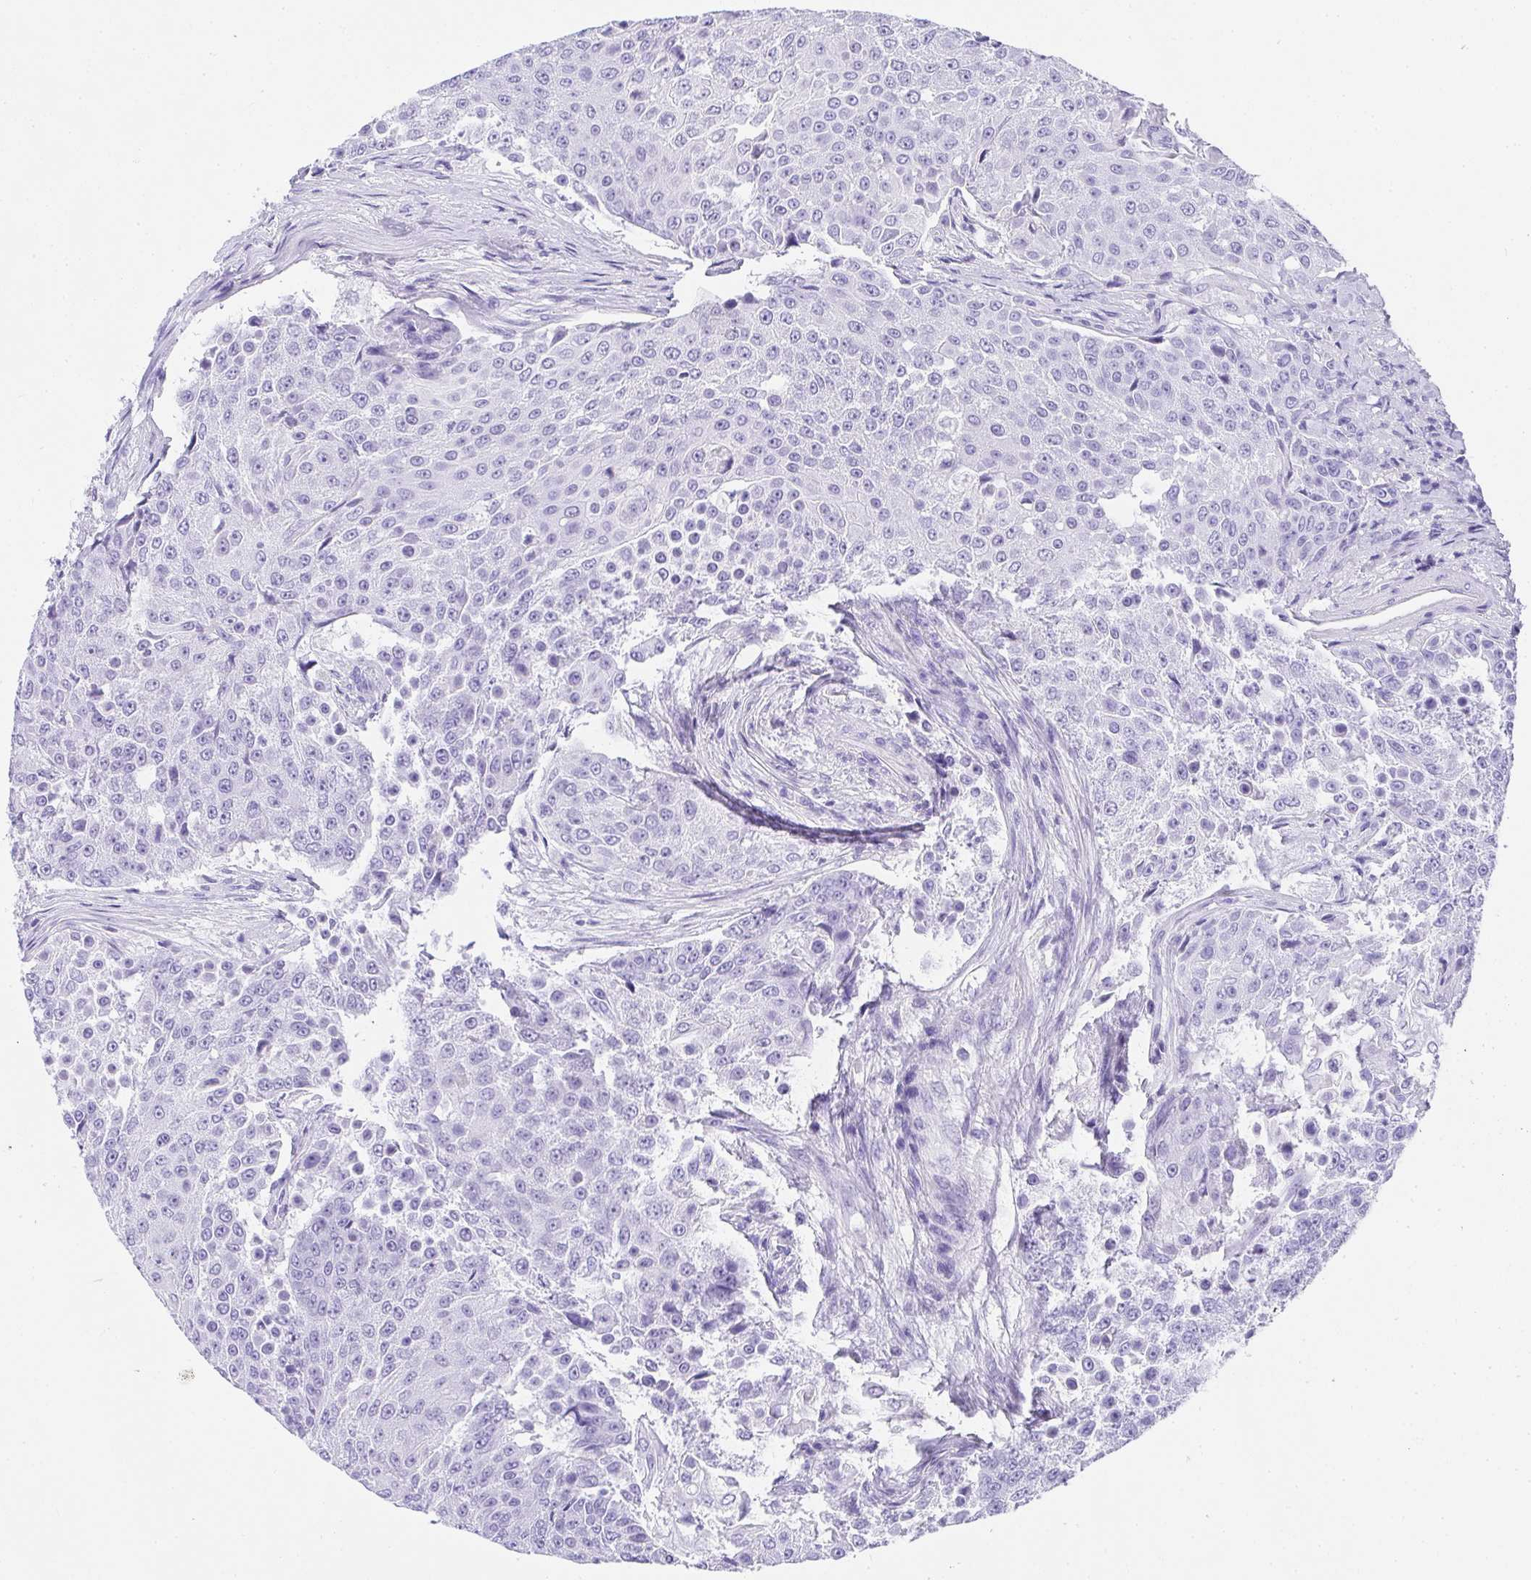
{"staining": {"intensity": "negative", "quantity": "none", "location": "none"}, "tissue": "urothelial cancer", "cell_type": "Tumor cells", "image_type": "cancer", "snomed": [{"axis": "morphology", "description": "Urothelial carcinoma, High grade"}, {"axis": "topography", "description": "Urinary bladder"}], "caption": "A high-resolution image shows immunohistochemistry (IHC) staining of urothelial carcinoma (high-grade), which shows no significant expression in tumor cells. (IHC, brightfield microscopy, high magnification).", "gene": "AVIL", "patient": {"sex": "female", "age": 63}}